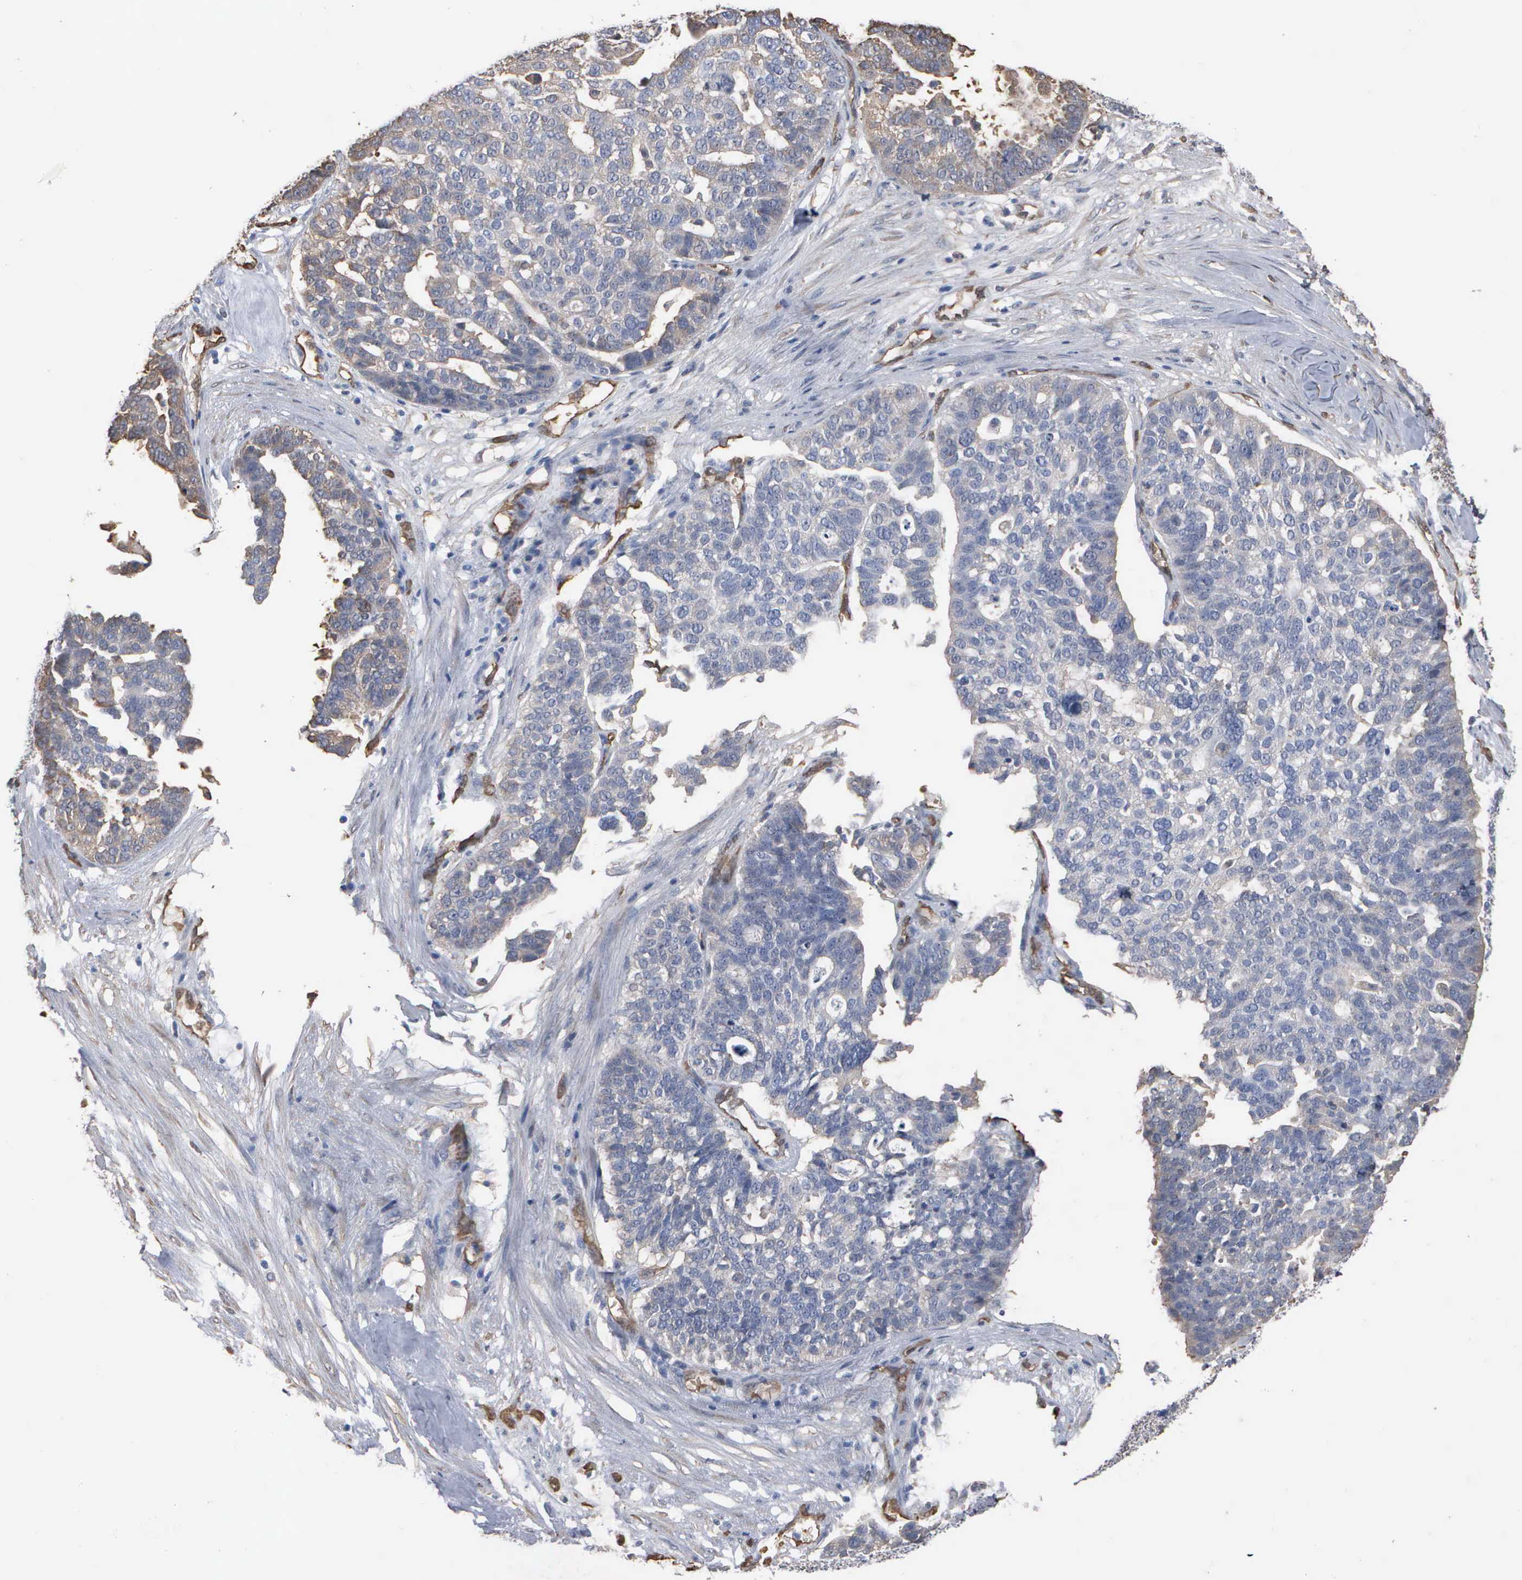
{"staining": {"intensity": "negative", "quantity": "none", "location": "none"}, "tissue": "ovarian cancer", "cell_type": "Tumor cells", "image_type": "cancer", "snomed": [{"axis": "morphology", "description": "Cystadenocarcinoma, serous, NOS"}, {"axis": "topography", "description": "Ovary"}], "caption": "Ovarian cancer (serous cystadenocarcinoma) was stained to show a protein in brown. There is no significant positivity in tumor cells.", "gene": "FSCN1", "patient": {"sex": "female", "age": 59}}